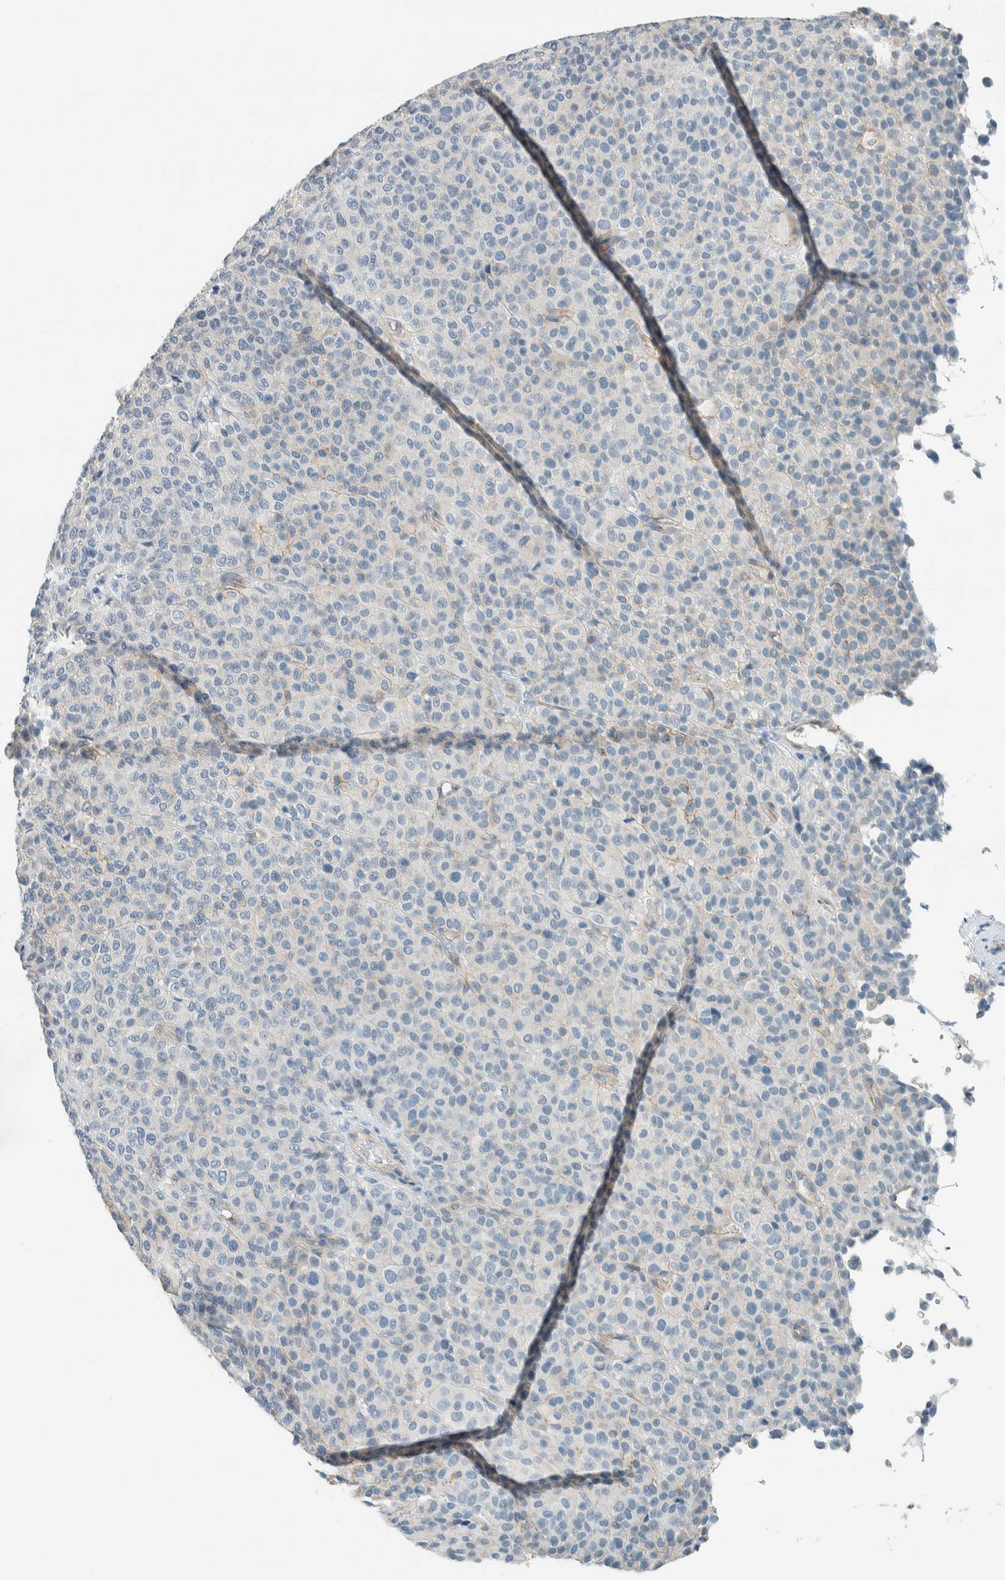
{"staining": {"intensity": "negative", "quantity": "none", "location": "none"}, "tissue": "melanoma", "cell_type": "Tumor cells", "image_type": "cancer", "snomed": [{"axis": "morphology", "description": "Malignant melanoma, Metastatic site"}, {"axis": "topography", "description": "Pancreas"}], "caption": "Immunohistochemistry (IHC) photomicrograph of human melanoma stained for a protein (brown), which reveals no positivity in tumor cells. The staining was performed using DAB (3,3'-diaminobenzidine) to visualize the protein expression in brown, while the nuclei were stained in blue with hematoxylin (Magnification: 20x).", "gene": "SLFN12", "patient": {"sex": "female", "age": 30}}